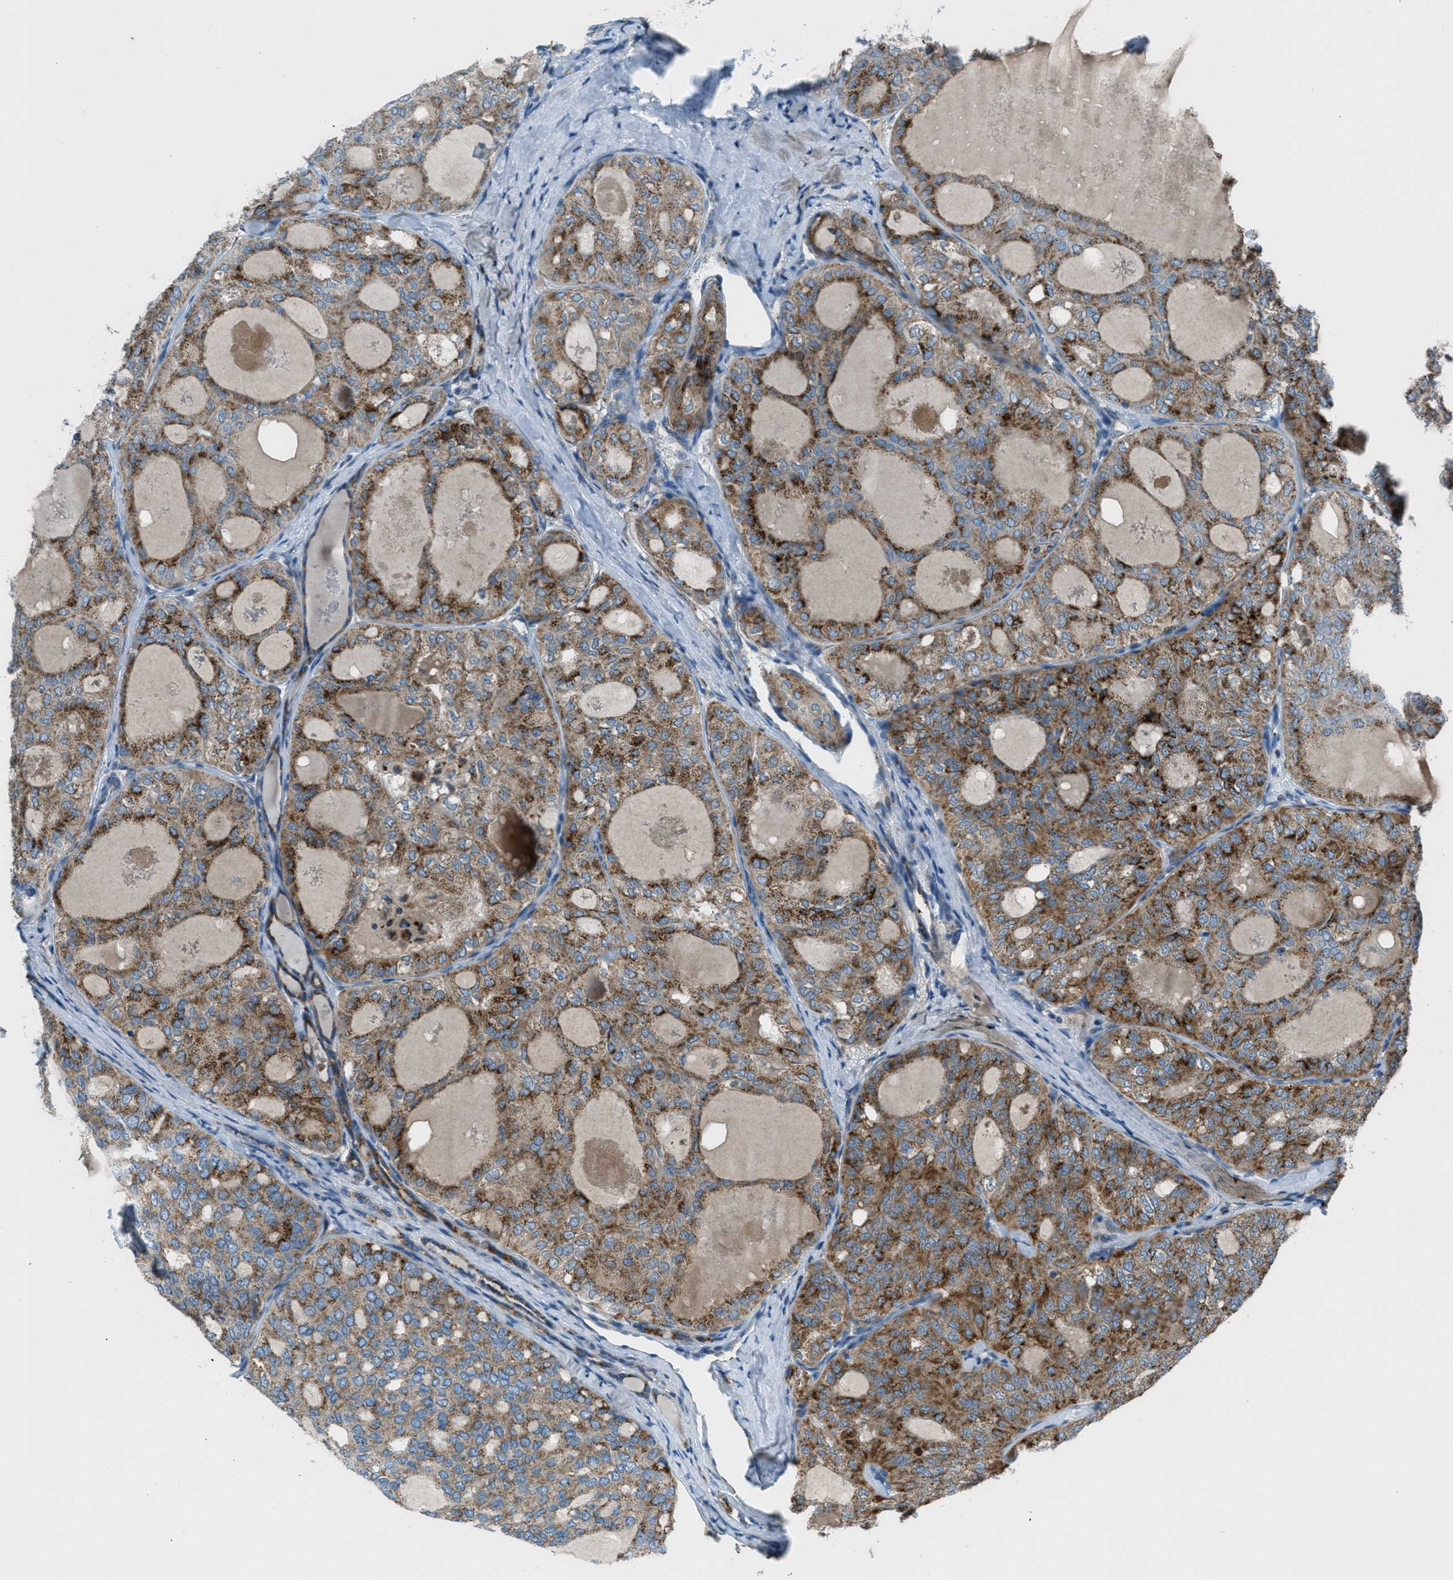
{"staining": {"intensity": "moderate", "quantity": ">75%", "location": "cytoplasmic/membranous"}, "tissue": "thyroid cancer", "cell_type": "Tumor cells", "image_type": "cancer", "snomed": [{"axis": "morphology", "description": "Follicular adenoma carcinoma, NOS"}, {"axis": "topography", "description": "Thyroid gland"}], "caption": "Immunohistochemistry (IHC) (DAB (3,3'-diaminobenzidine)) staining of human thyroid cancer (follicular adenoma carcinoma) exhibits moderate cytoplasmic/membranous protein staining in about >75% of tumor cells. The protein of interest is shown in brown color, while the nuclei are stained blue.", "gene": "BCKDK", "patient": {"sex": "male", "age": 75}}